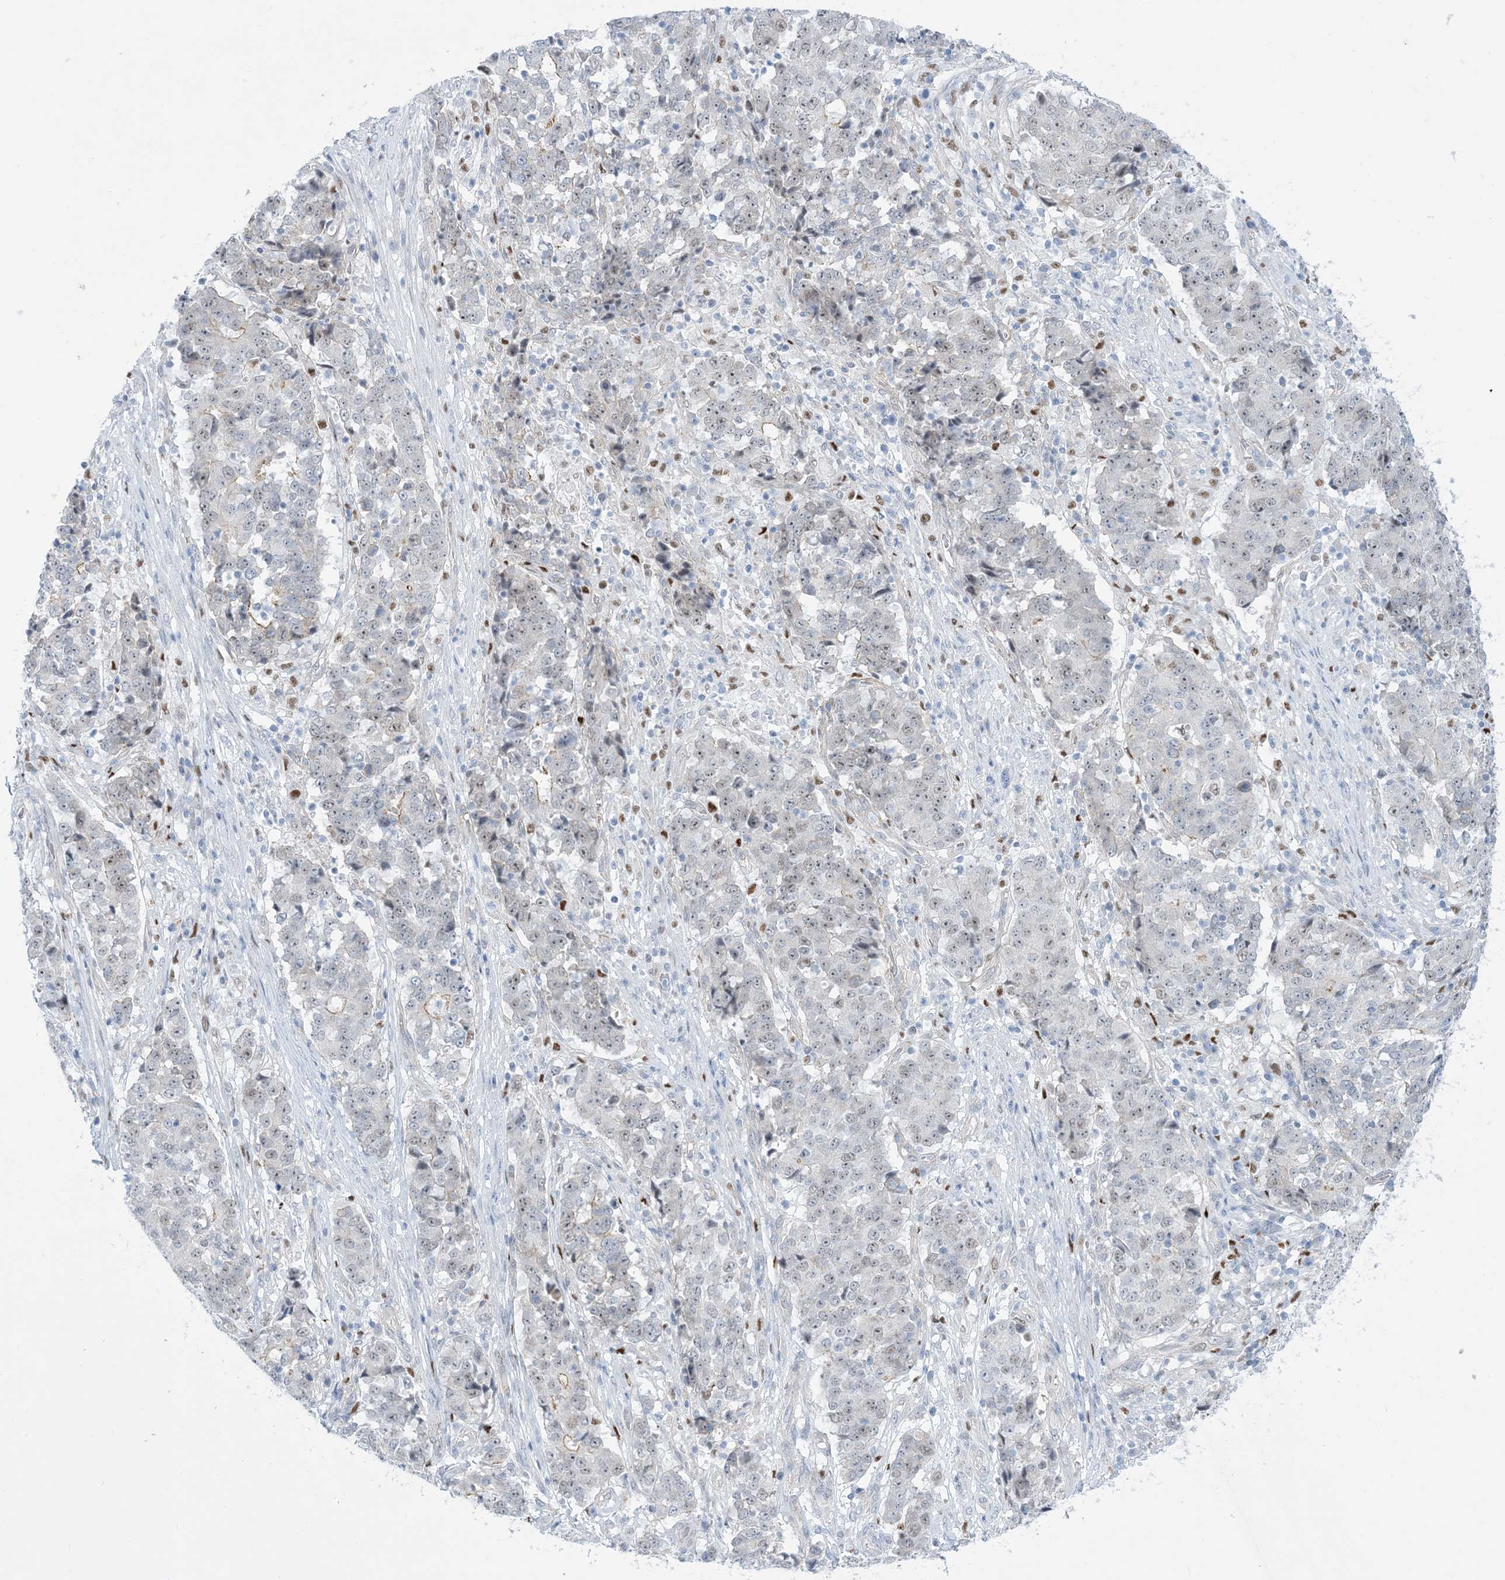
{"staining": {"intensity": "weak", "quantity": "25%-75%", "location": "nuclear"}, "tissue": "stomach cancer", "cell_type": "Tumor cells", "image_type": "cancer", "snomed": [{"axis": "morphology", "description": "Adenocarcinoma, NOS"}, {"axis": "topography", "description": "Stomach"}], "caption": "Adenocarcinoma (stomach) stained for a protein (brown) exhibits weak nuclear positive expression in approximately 25%-75% of tumor cells.", "gene": "MARS2", "patient": {"sex": "male", "age": 59}}